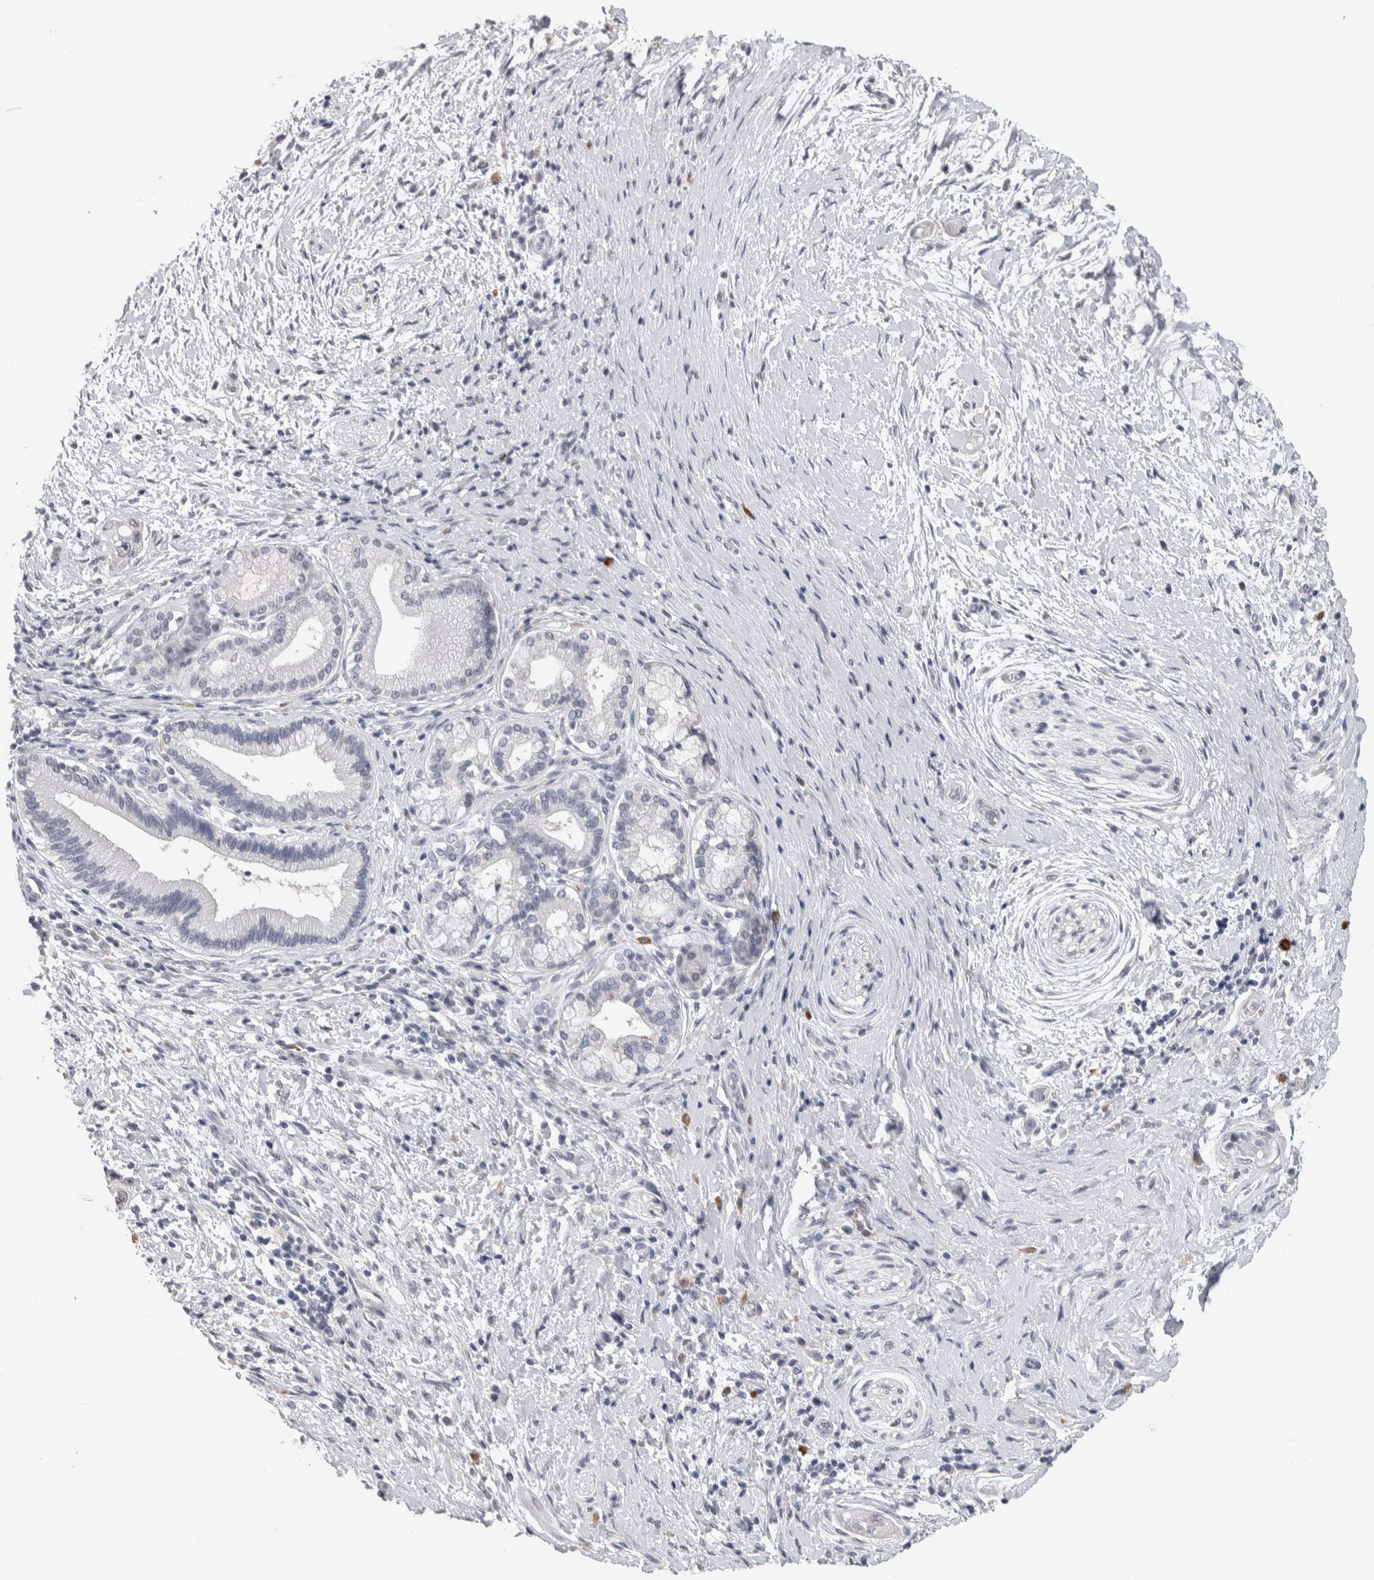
{"staining": {"intensity": "negative", "quantity": "none", "location": "none"}, "tissue": "pancreatic cancer", "cell_type": "Tumor cells", "image_type": "cancer", "snomed": [{"axis": "morphology", "description": "Adenocarcinoma, NOS"}, {"axis": "topography", "description": "Pancreas"}], "caption": "Pancreatic adenocarcinoma was stained to show a protein in brown. There is no significant positivity in tumor cells. The staining was performed using DAB to visualize the protein expression in brown, while the nuclei were stained in blue with hematoxylin (Magnification: 20x).", "gene": "TMEM102", "patient": {"sex": "male", "age": 58}}